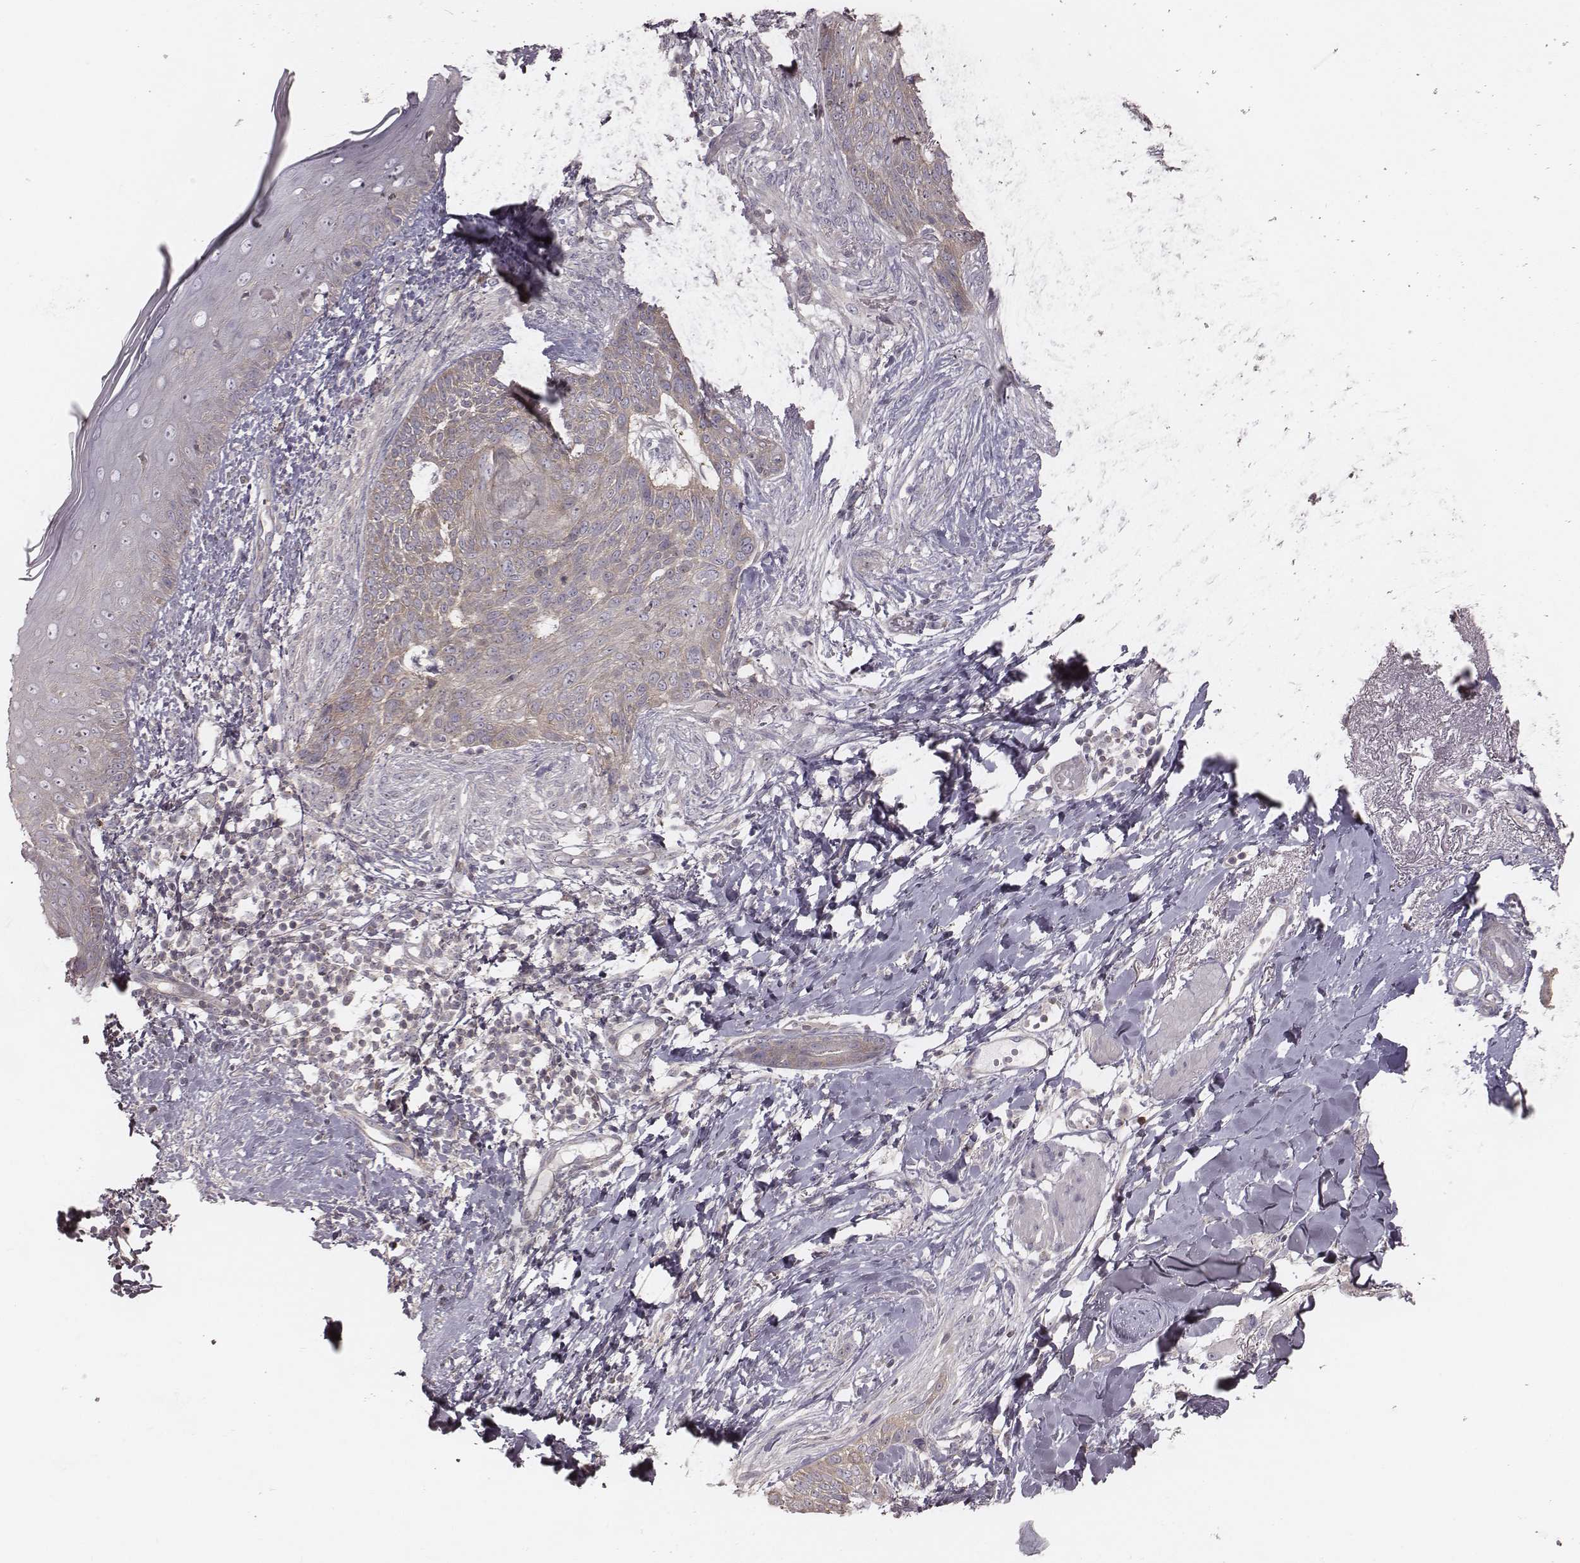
{"staining": {"intensity": "weak", "quantity": ">75%", "location": "cytoplasmic/membranous"}, "tissue": "skin cancer", "cell_type": "Tumor cells", "image_type": "cancer", "snomed": [{"axis": "morphology", "description": "Normal tissue, NOS"}, {"axis": "morphology", "description": "Basal cell carcinoma"}, {"axis": "topography", "description": "Skin"}], "caption": "Basal cell carcinoma (skin) was stained to show a protein in brown. There is low levels of weak cytoplasmic/membranous positivity in approximately >75% of tumor cells.", "gene": "TDRD5", "patient": {"sex": "male", "age": 84}}